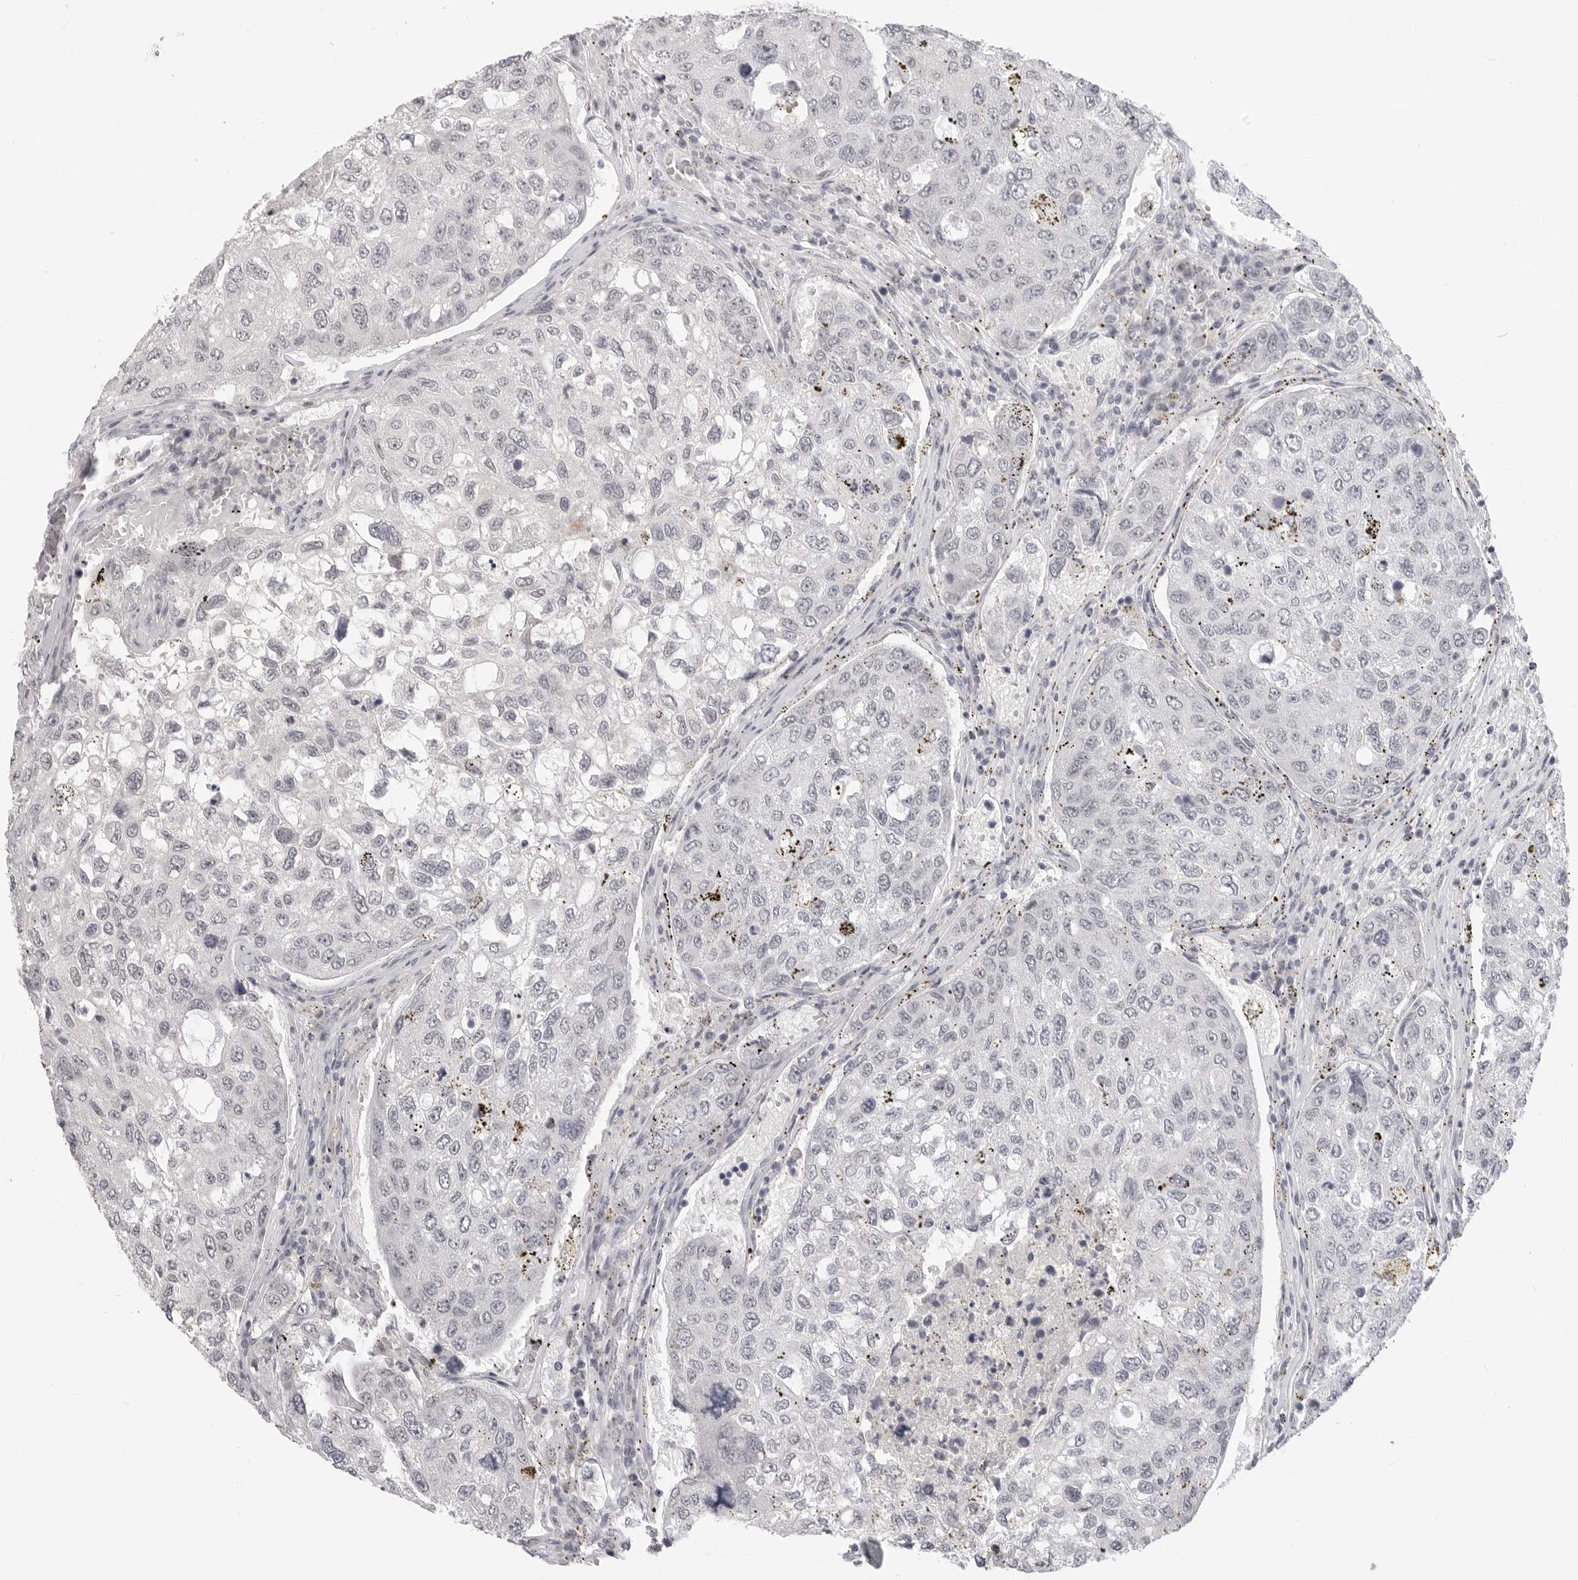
{"staining": {"intensity": "negative", "quantity": "none", "location": "none"}, "tissue": "urothelial cancer", "cell_type": "Tumor cells", "image_type": "cancer", "snomed": [{"axis": "morphology", "description": "Urothelial carcinoma, High grade"}, {"axis": "topography", "description": "Lymph node"}, {"axis": "topography", "description": "Urinary bladder"}], "caption": "An immunohistochemistry (IHC) photomicrograph of urothelial cancer is shown. There is no staining in tumor cells of urothelial cancer.", "gene": "KLK11", "patient": {"sex": "male", "age": 51}}